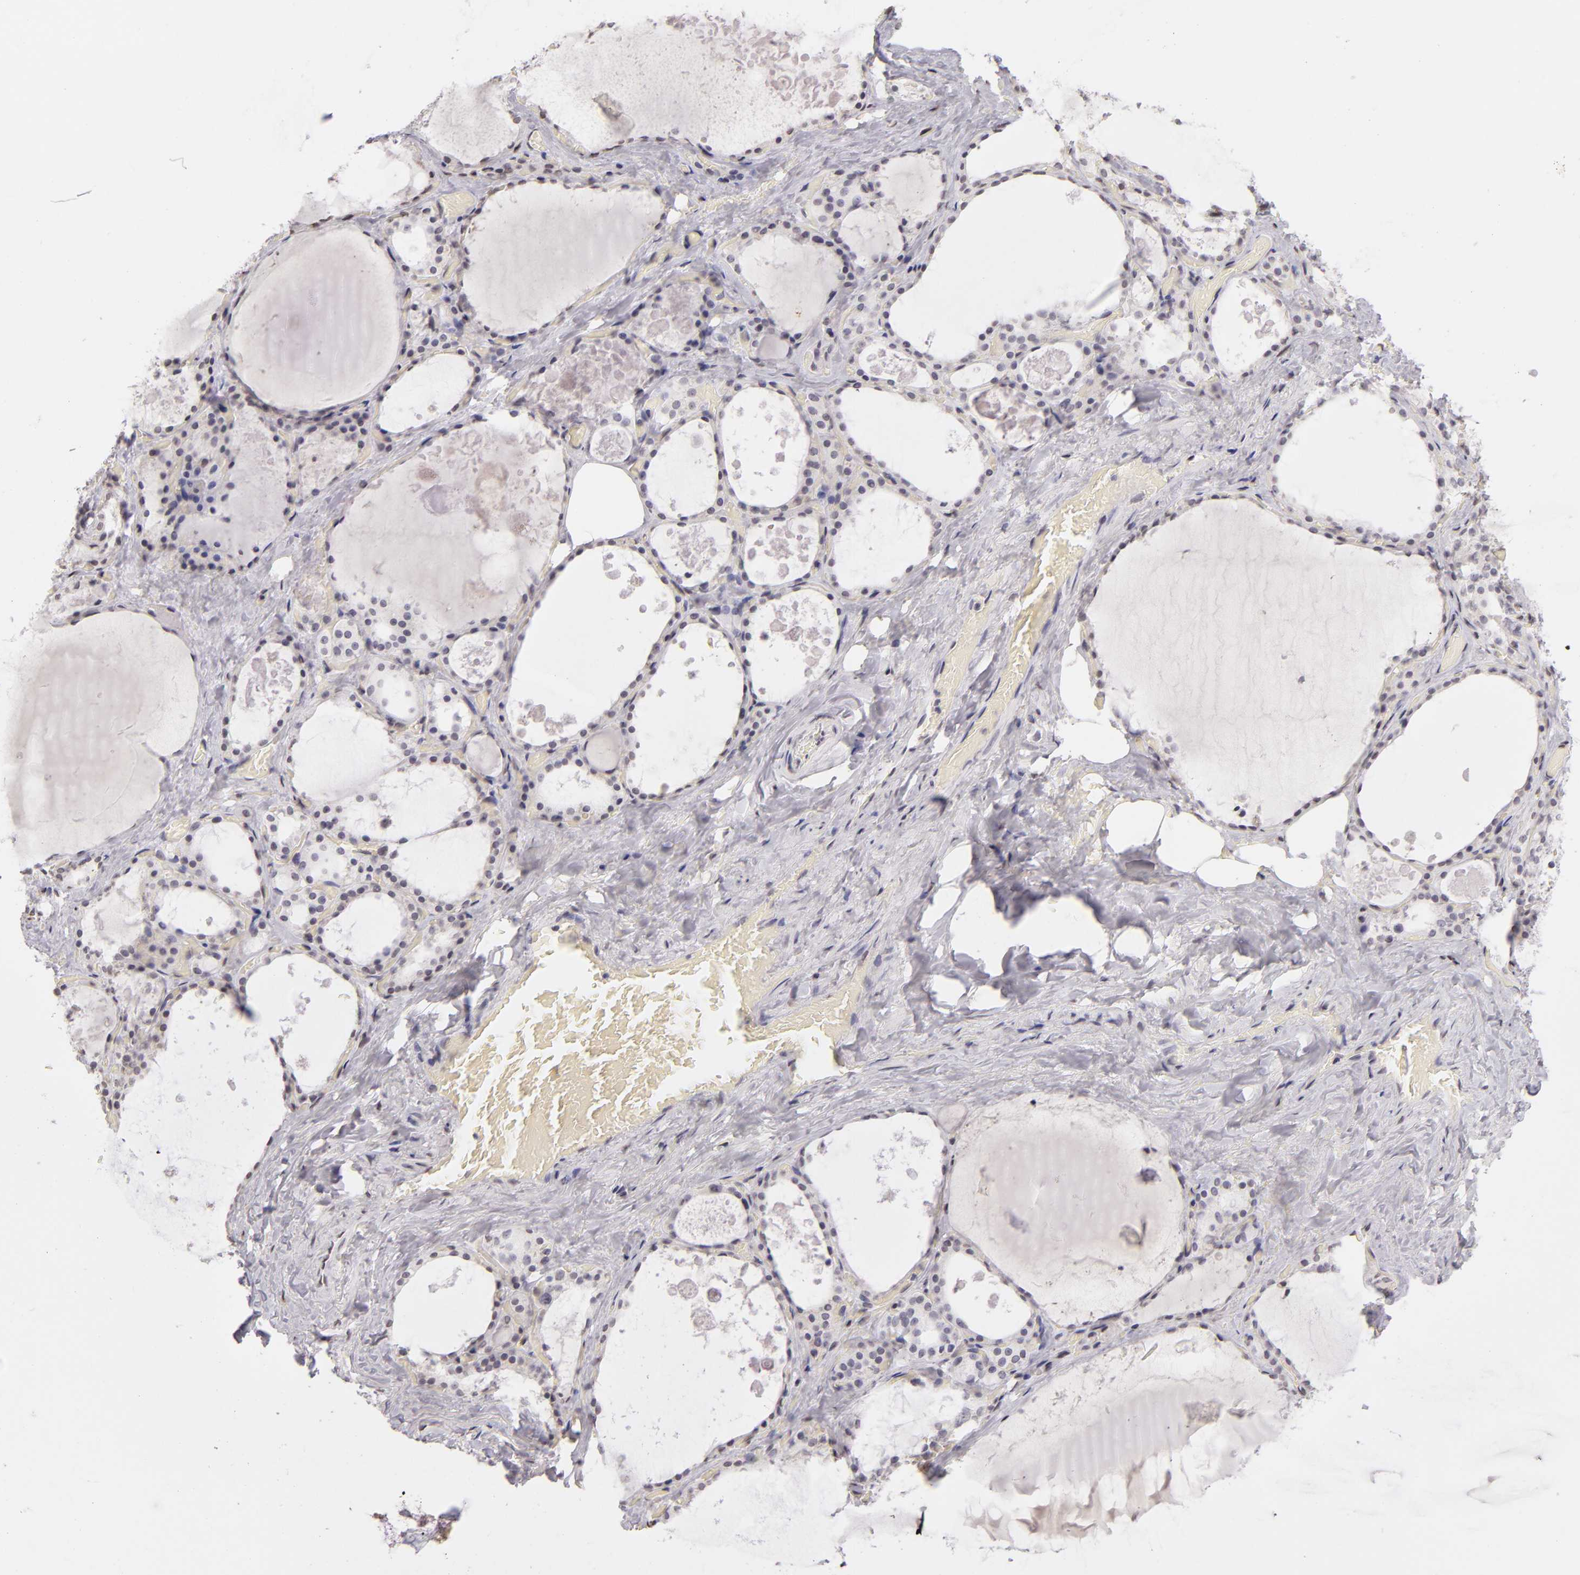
{"staining": {"intensity": "negative", "quantity": "none", "location": "none"}, "tissue": "thyroid gland", "cell_type": "Glandular cells", "image_type": "normal", "snomed": [{"axis": "morphology", "description": "Normal tissue, NOS"}, {"axis": "topography", "description": "Thyroid gland"}], "caption": "A high-resolution image shows immunohistochemistry staining of unremarkable thyroid gland, which reveals no significant staining in glandular cells.", "gene": "CD40", "patient": {"sex": "male", "age": 61}}